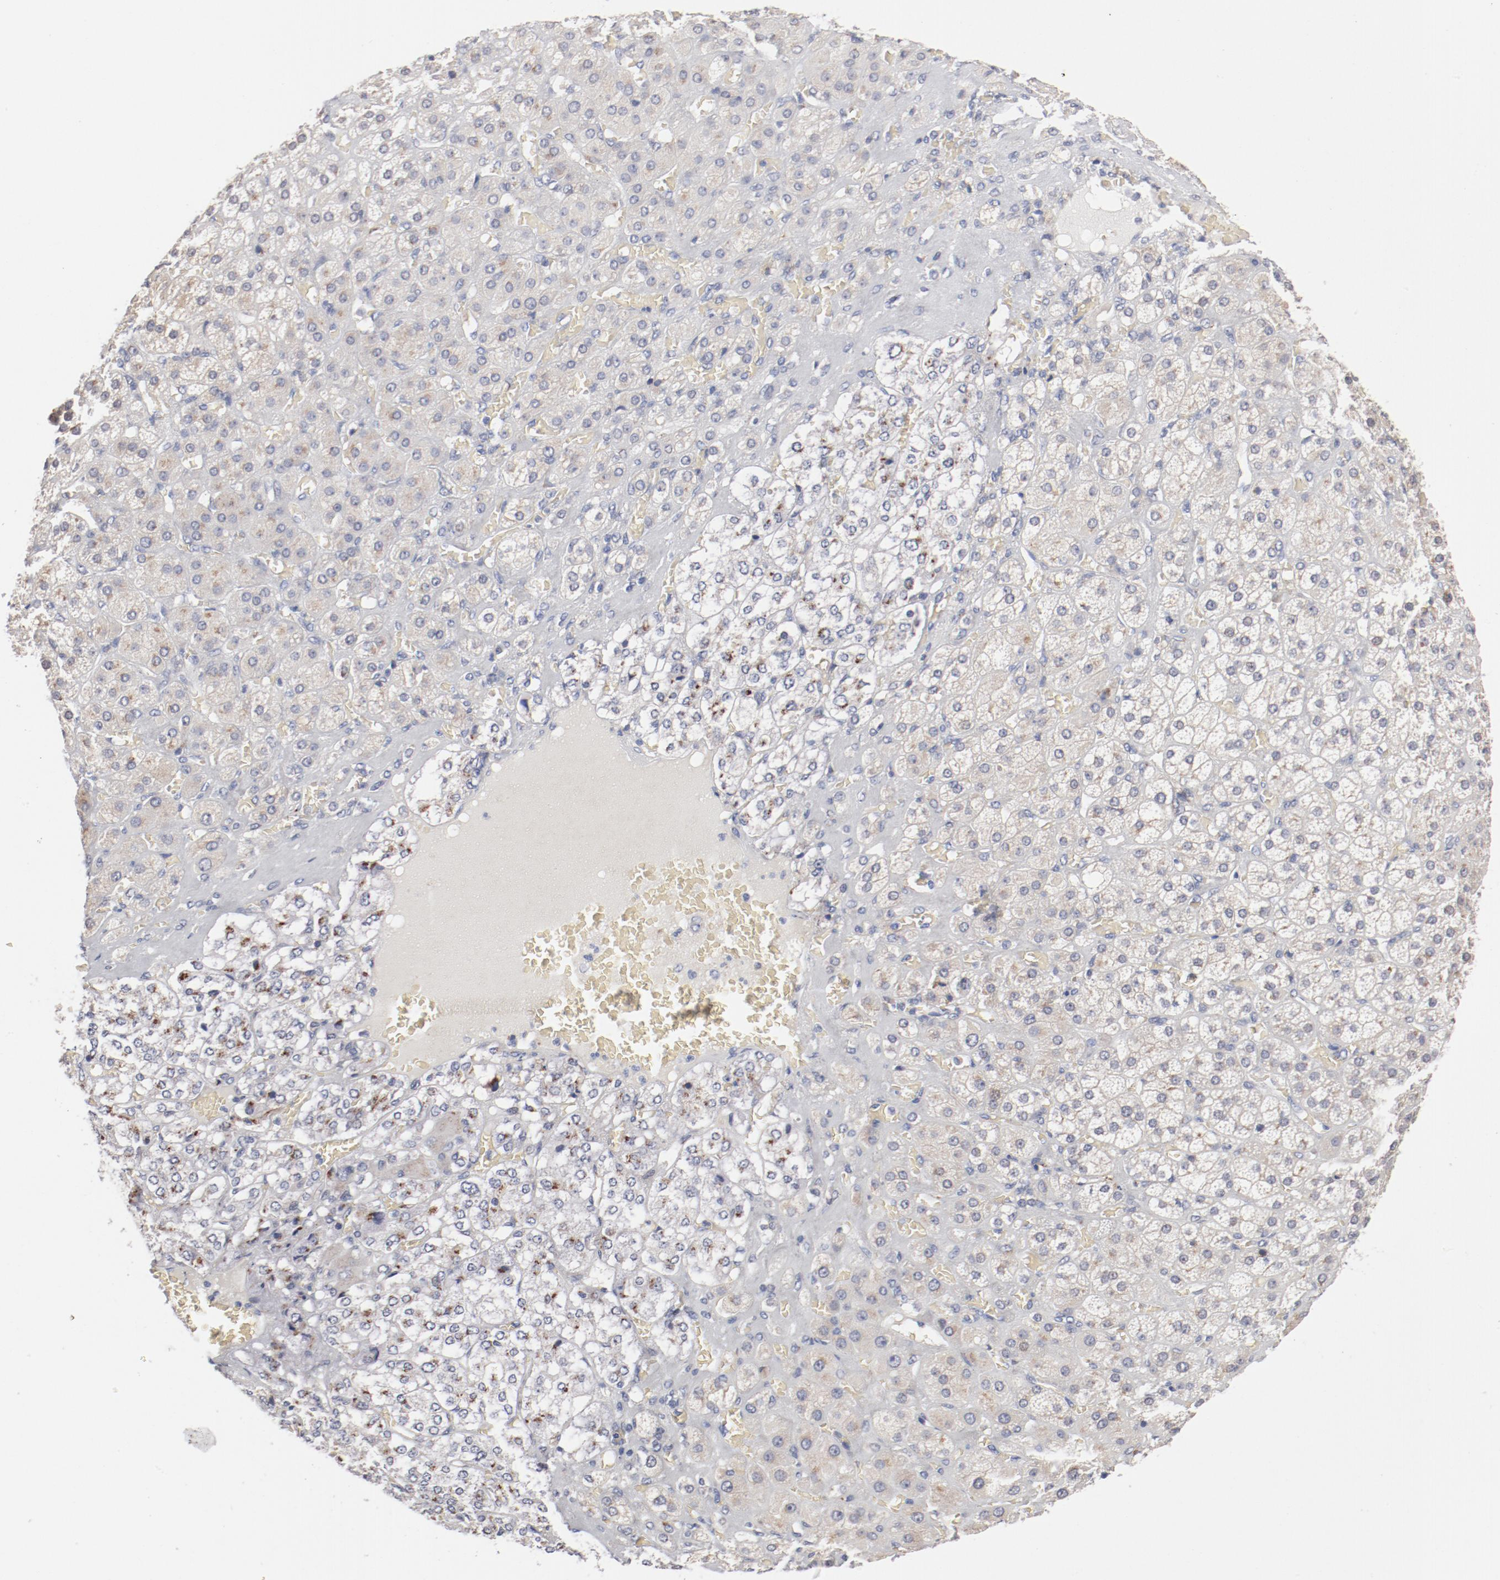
{"staining": {"intensity": "weak", "quantity": "25%-75%", "location": "cytoplasmic/membranous"}, "tissue": "adrenal gland", "cell_type": "Glandular cells", "image_type": "normal", "snomed": [{"axis": "morphology", "description": "Normal tissue, NOS"}, {"axis": "topography", "description": "Adrenal gland"}], "caption": "Immunohistochemistry (IHC) staining of benign adrenal gland, which demonstrates low levels of weak cytoplasmic/membranous expression in about 25%-75% of glandular cells indicating weak cytoplasmic/membranous protein expression. The staining was performed using DAB (3,3'-diaminobenzidine) (brown) for protein detection and nuclei were counterstained in hematoxylin (blue).", "gene": "AK7", "patient": {"sex": "female", "age": 71}}